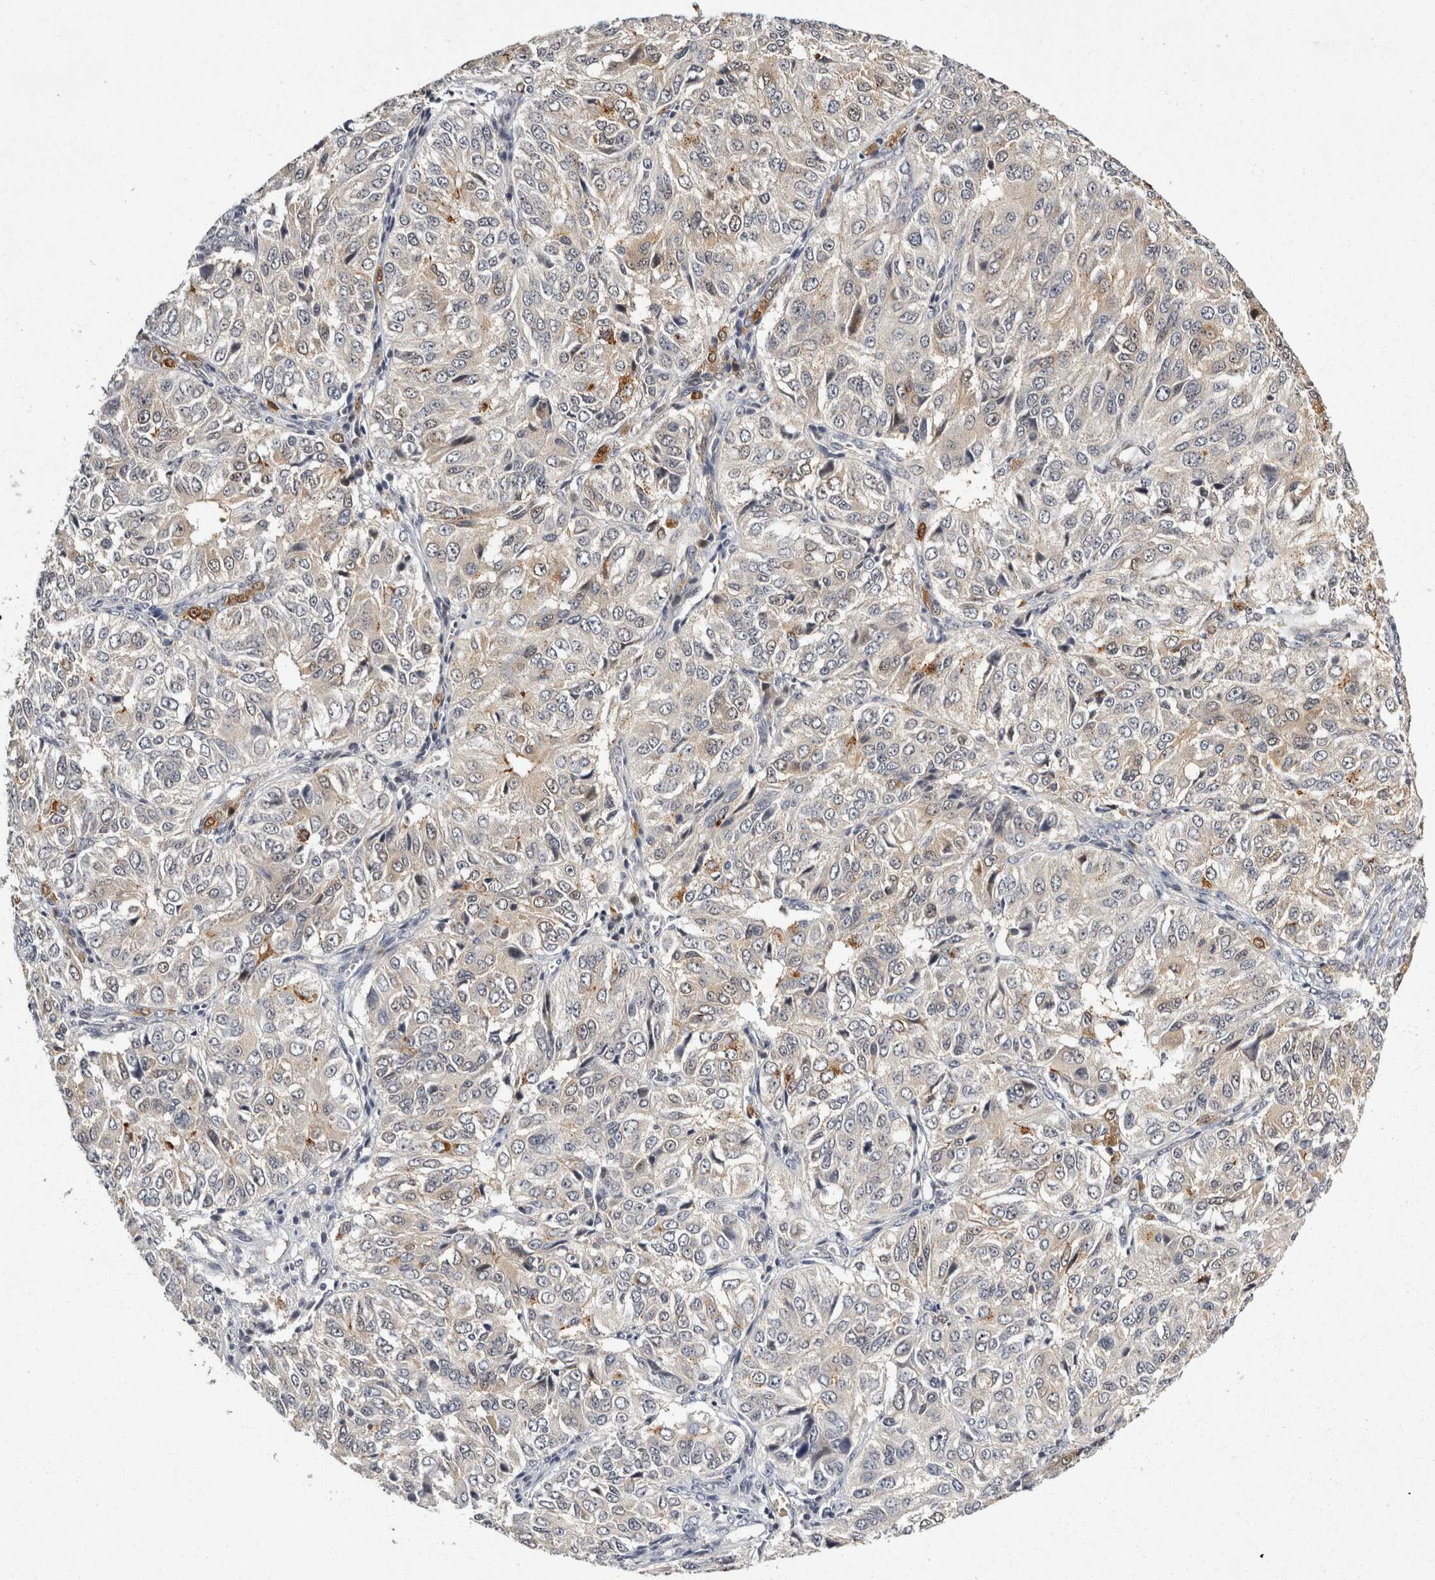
{"staining": {"intensity": "weak", "quantity": "<25%", "location": "cytoplasmic/membranous"}, "tissue": "ovarian cancer", "cell_type": "Tumor cells", "image_type": "cancer", "snomed": [{"axis": "morphology", "description": "Carcinoma, endometroid"}, {"axis": "topography", "description": "Ovary"}], "caption": "This image is of ovarian endometroid carcinoma stained with immunohistochemistry to label a protein in brown with the nuclei are counter-stained blue. There is no staining in tumor cells.", "gene": "ACAT2", "patient": {"sex": "female", "age": 51}}